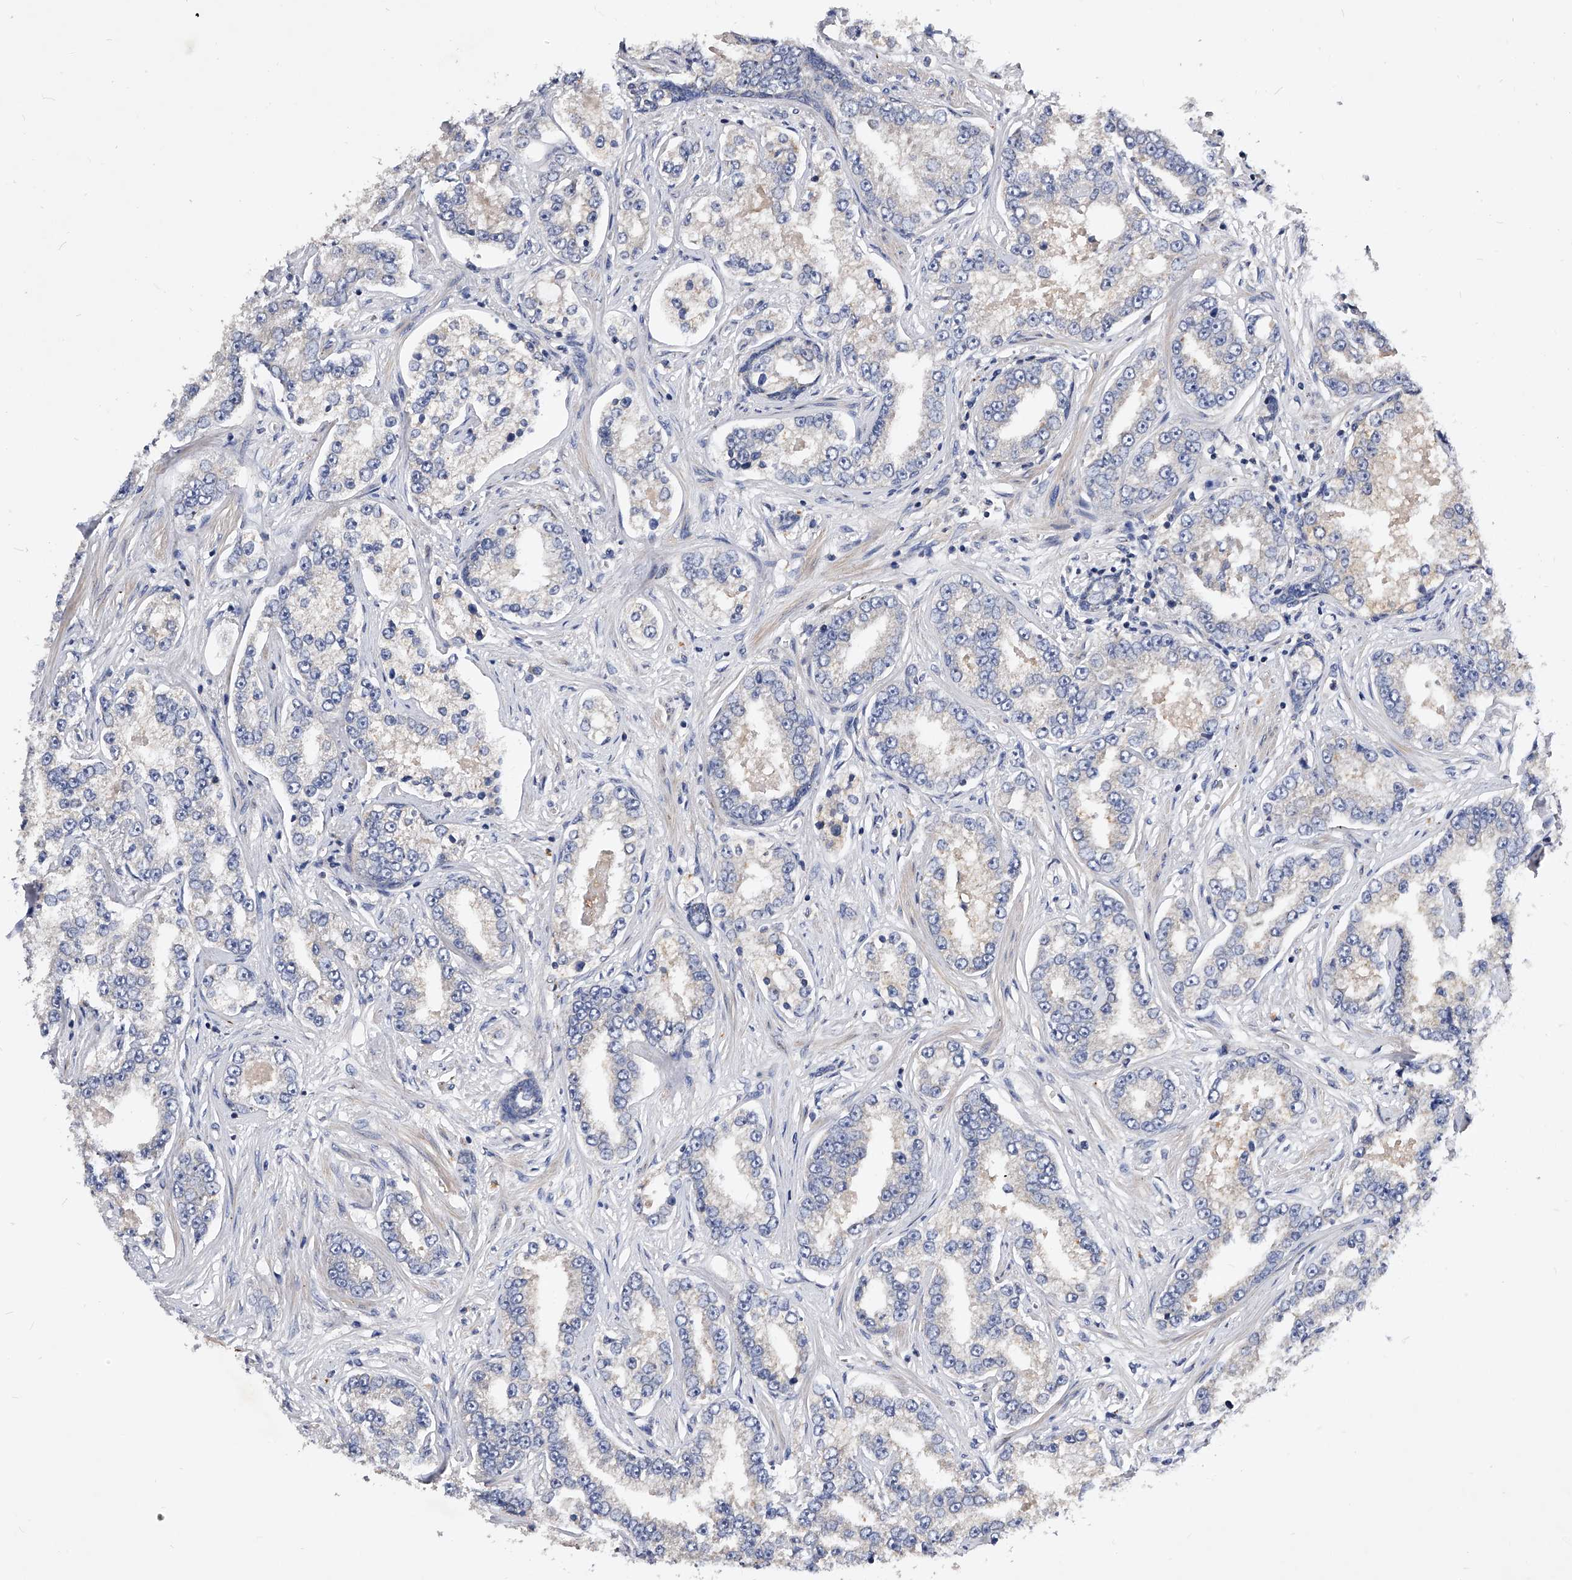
{"staining": {"intensity": "negative", "quantity": "none", "location": "none"}, "tissue": "prostate cancer", "cell_type": "Tumor cells", "image_type": "cancer", "snomed": [{"axis": "morphology", "description": "Normal tissue, NOS"}, {"axis": "morphology", "description": "Adenocarcinoma, High grade"}, {"axis": "topography", "description": "Prostate"}], "caption": "IHC photomicrograph of human prostate cancer stained for a protein (brown), which demonstrates no expression in tumor cells. (Brightfield microscopy of DAB immunohistochemistry (IHC) at high magnification).", "gene": "ARL4C", "patient": {"sex": "male", "age": 83}}